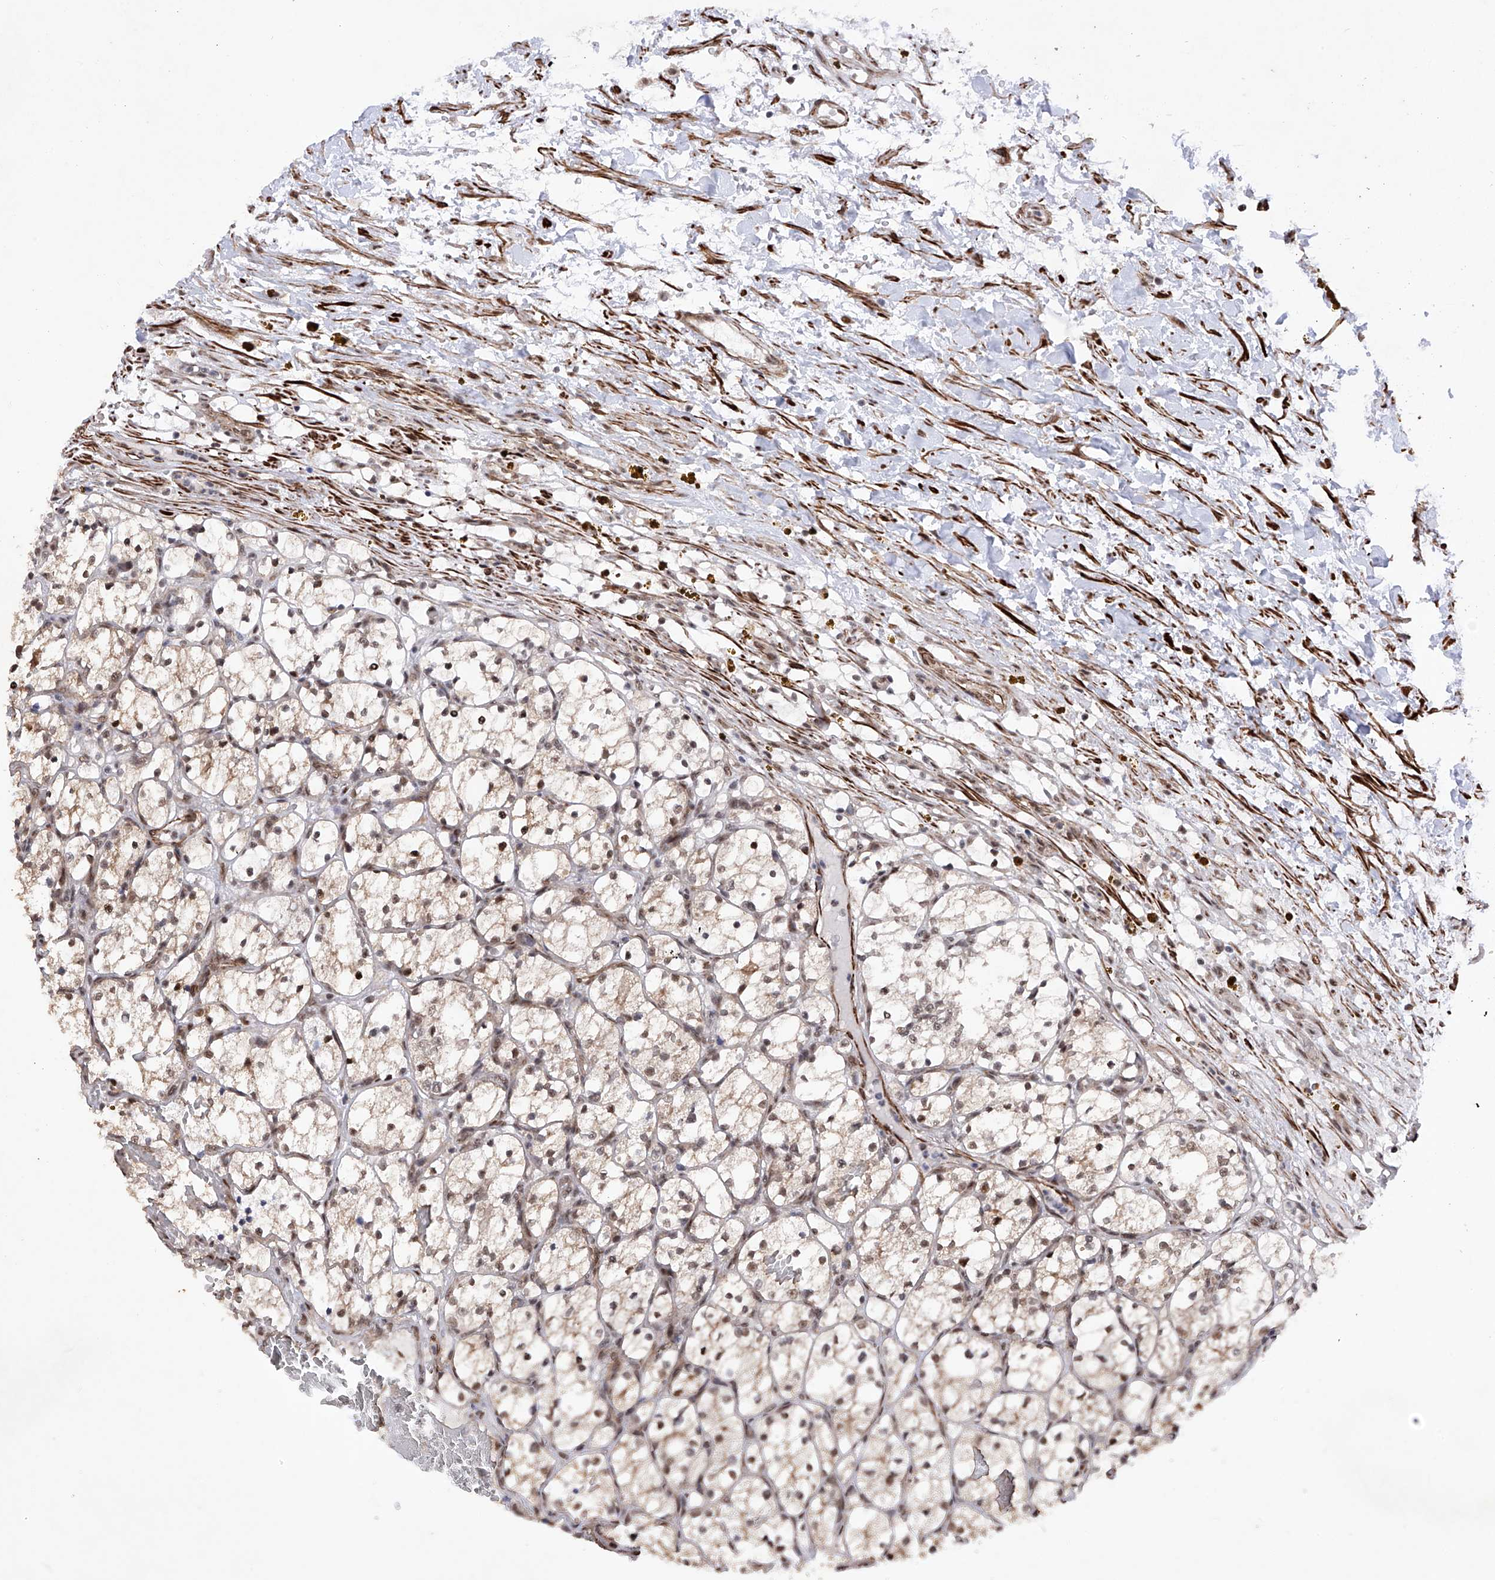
{"staining": {"intensity": "weak", "quantity": "25%-75%", "location": "cytoplasmic/membranous,nuclear"}, "tissue": "renal cancer", "cell_type": "Tumor cells", "image_type": "cancer", "snomed": [{"axis": "morphology", "description": "Adenocarcinoma, NOS"}, {"axis": "topography", "description": "Kidney"}], "caption": "IHC histopathology image of neoplastic tissue: human renal cancer stained using immunohistochemistry shows low levels of weak protein expression localized specifically in the cytoplasmic/membranous and nuclear of tumor cells, appearing as a cytoplasmic/membranous and nuclear brown color.", "gene": "NFATC4", "patient": {"sex": "female", "age": 69}}